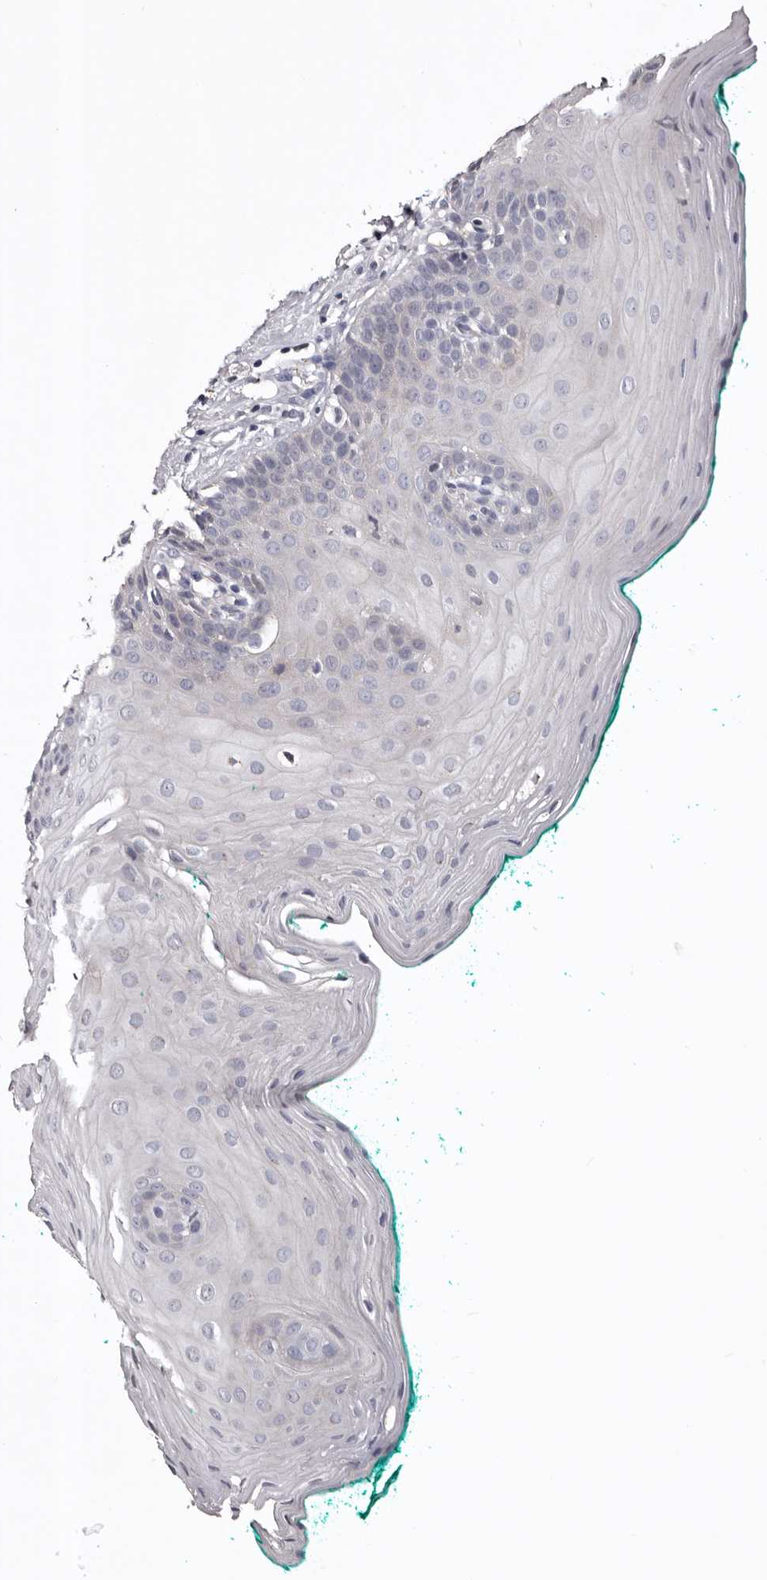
{"staining": {"intensity": "negative", "quantity": "none", "location": "none"}, "tissue": "oral mucosa", "cell_type": "Squamous epithelial cells", "image_type": "normal", "snomed": [{"axis": "morphology", "description": "Normal tissue, NOS"}, {"axis": "topography", "description": "Oral tissue"}], "caption": "Squamous epithelial cells are negative for protein expression in normal human oral mucosa. (IHC, brightfield microscopy, high magnification).", "gene": "SLC10A4", "patient": {"sex": "male", "age": 58}}